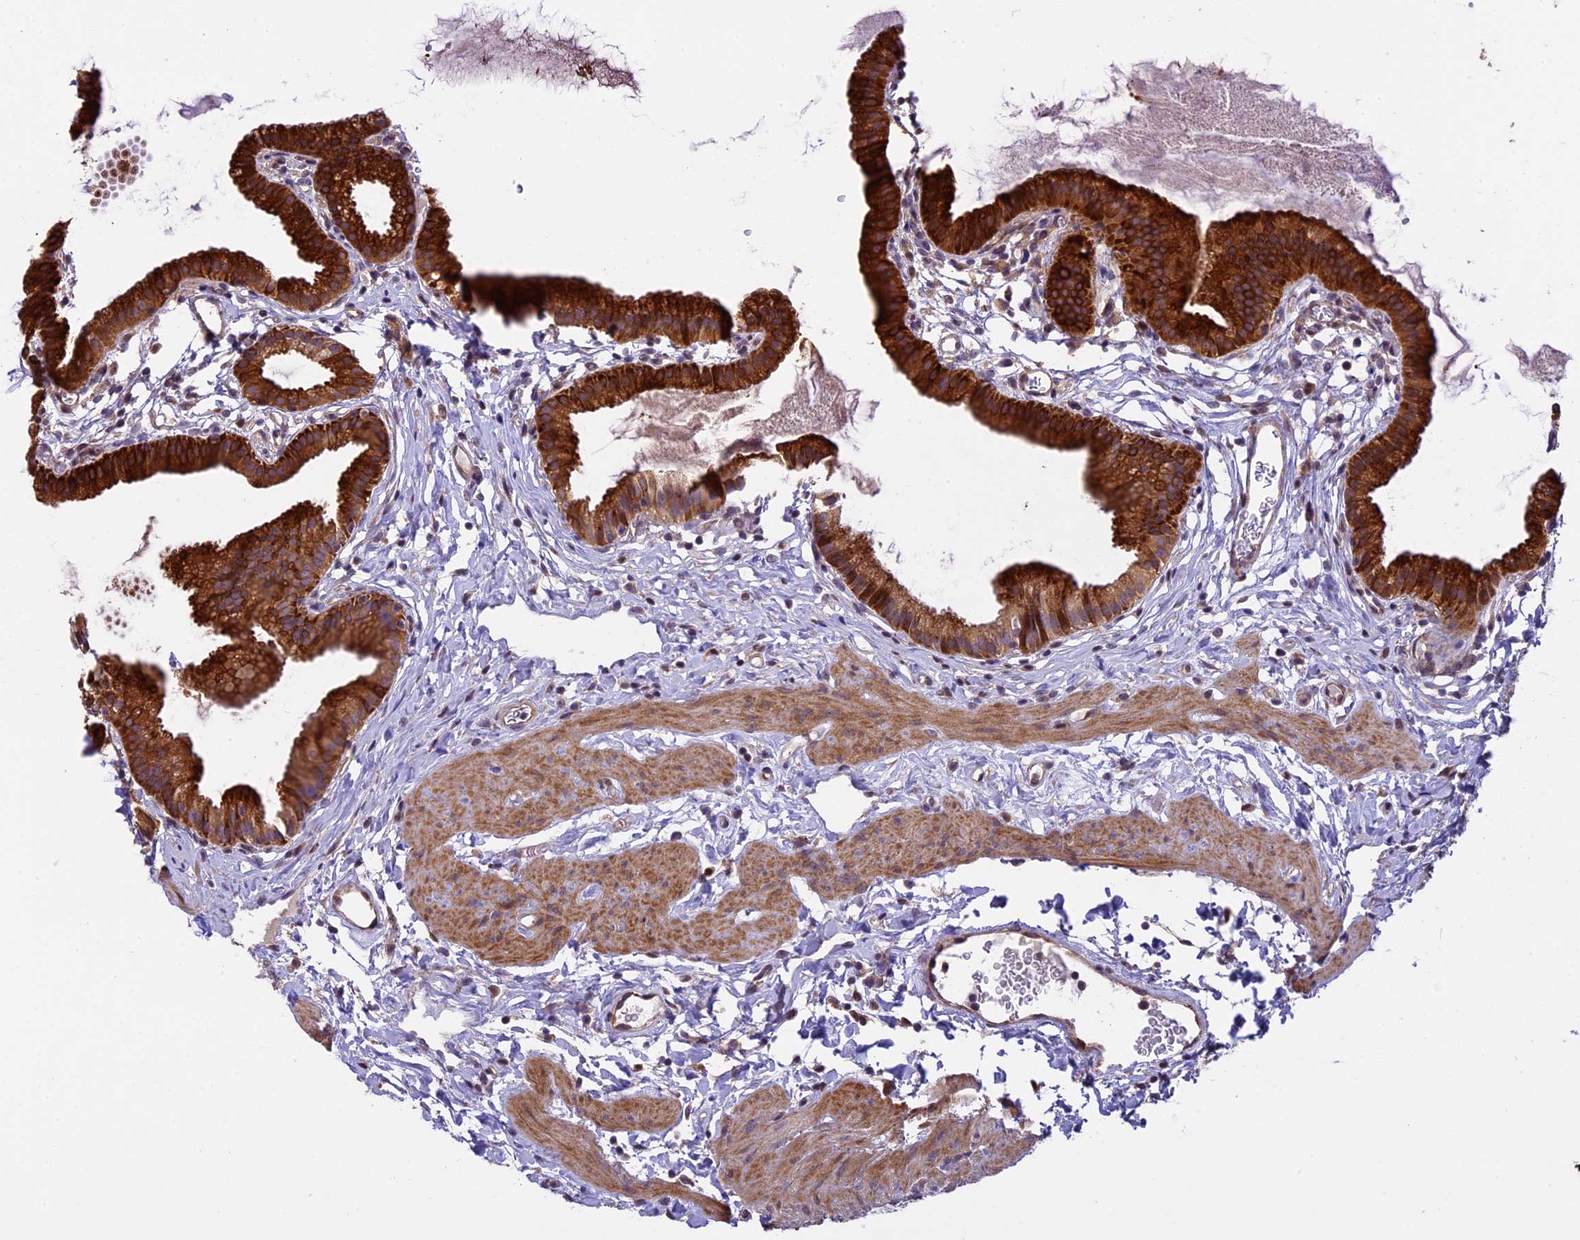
{"staining": {"intensity": "strong", "quantity": ">75%", "location": "cytoplasmic/membranous"}, "tissue": "gallbladder", "cell_type": "Glandular cells", "image_type": "normal", "snomed": [{"axis": "morphology", "description": "Normal tissue, NOS"}, {"axis": "topography", "description": "Gallbladder"}], "caption": "A micrograph showing strong cytoplasmic/membranous positivity in about >75% of glandular cells in normal gallbladder, as visualized by brown immunohistochemical staining.", "gene": "SPIRE1", "patient": {"sex": "female", "age": 46}}